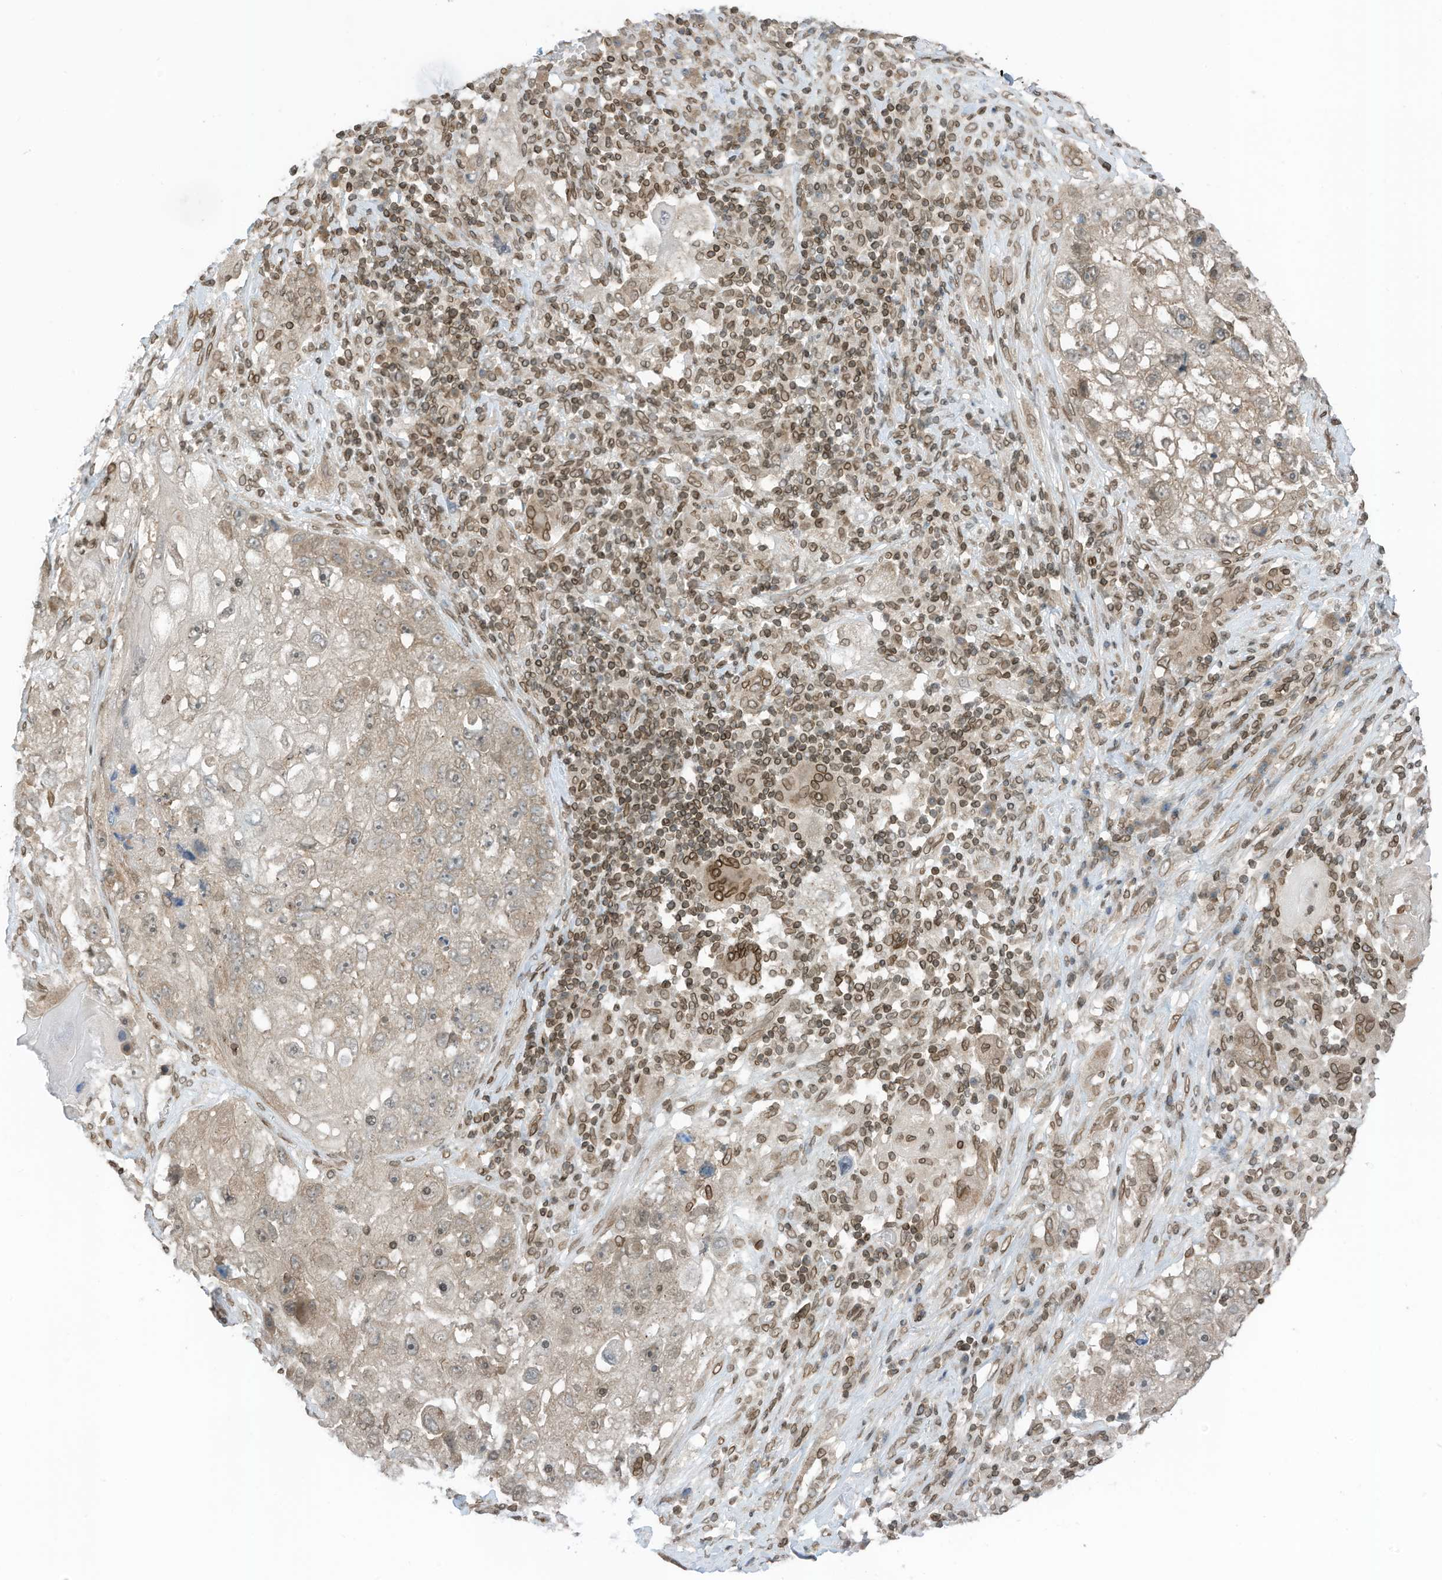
{"staining": {"intensity": "weak", "quantity": "25%-75%", "location": "cytoplasmic/membranous,nuclear"}, "tissue": "lung cancer", "cell_type": "Tumor cells", "image_type": "cancer", "snomed": [{"axis": "morphology", "description": "Squamous cell carcinoma, NOS"}, {"axis": "topography", "description": "Lung"}], "caption": "This image displays lung squamous cell carcinoma stained with immunohistochemistry to label a protein in brown. The cytoplasmic/membranous and nuclear of tumor cells show weak positivity for the protein. Nuclei are counter-stained blue.", "gene": "RABL3", "patient": {"sex": "male", "age": 61}}